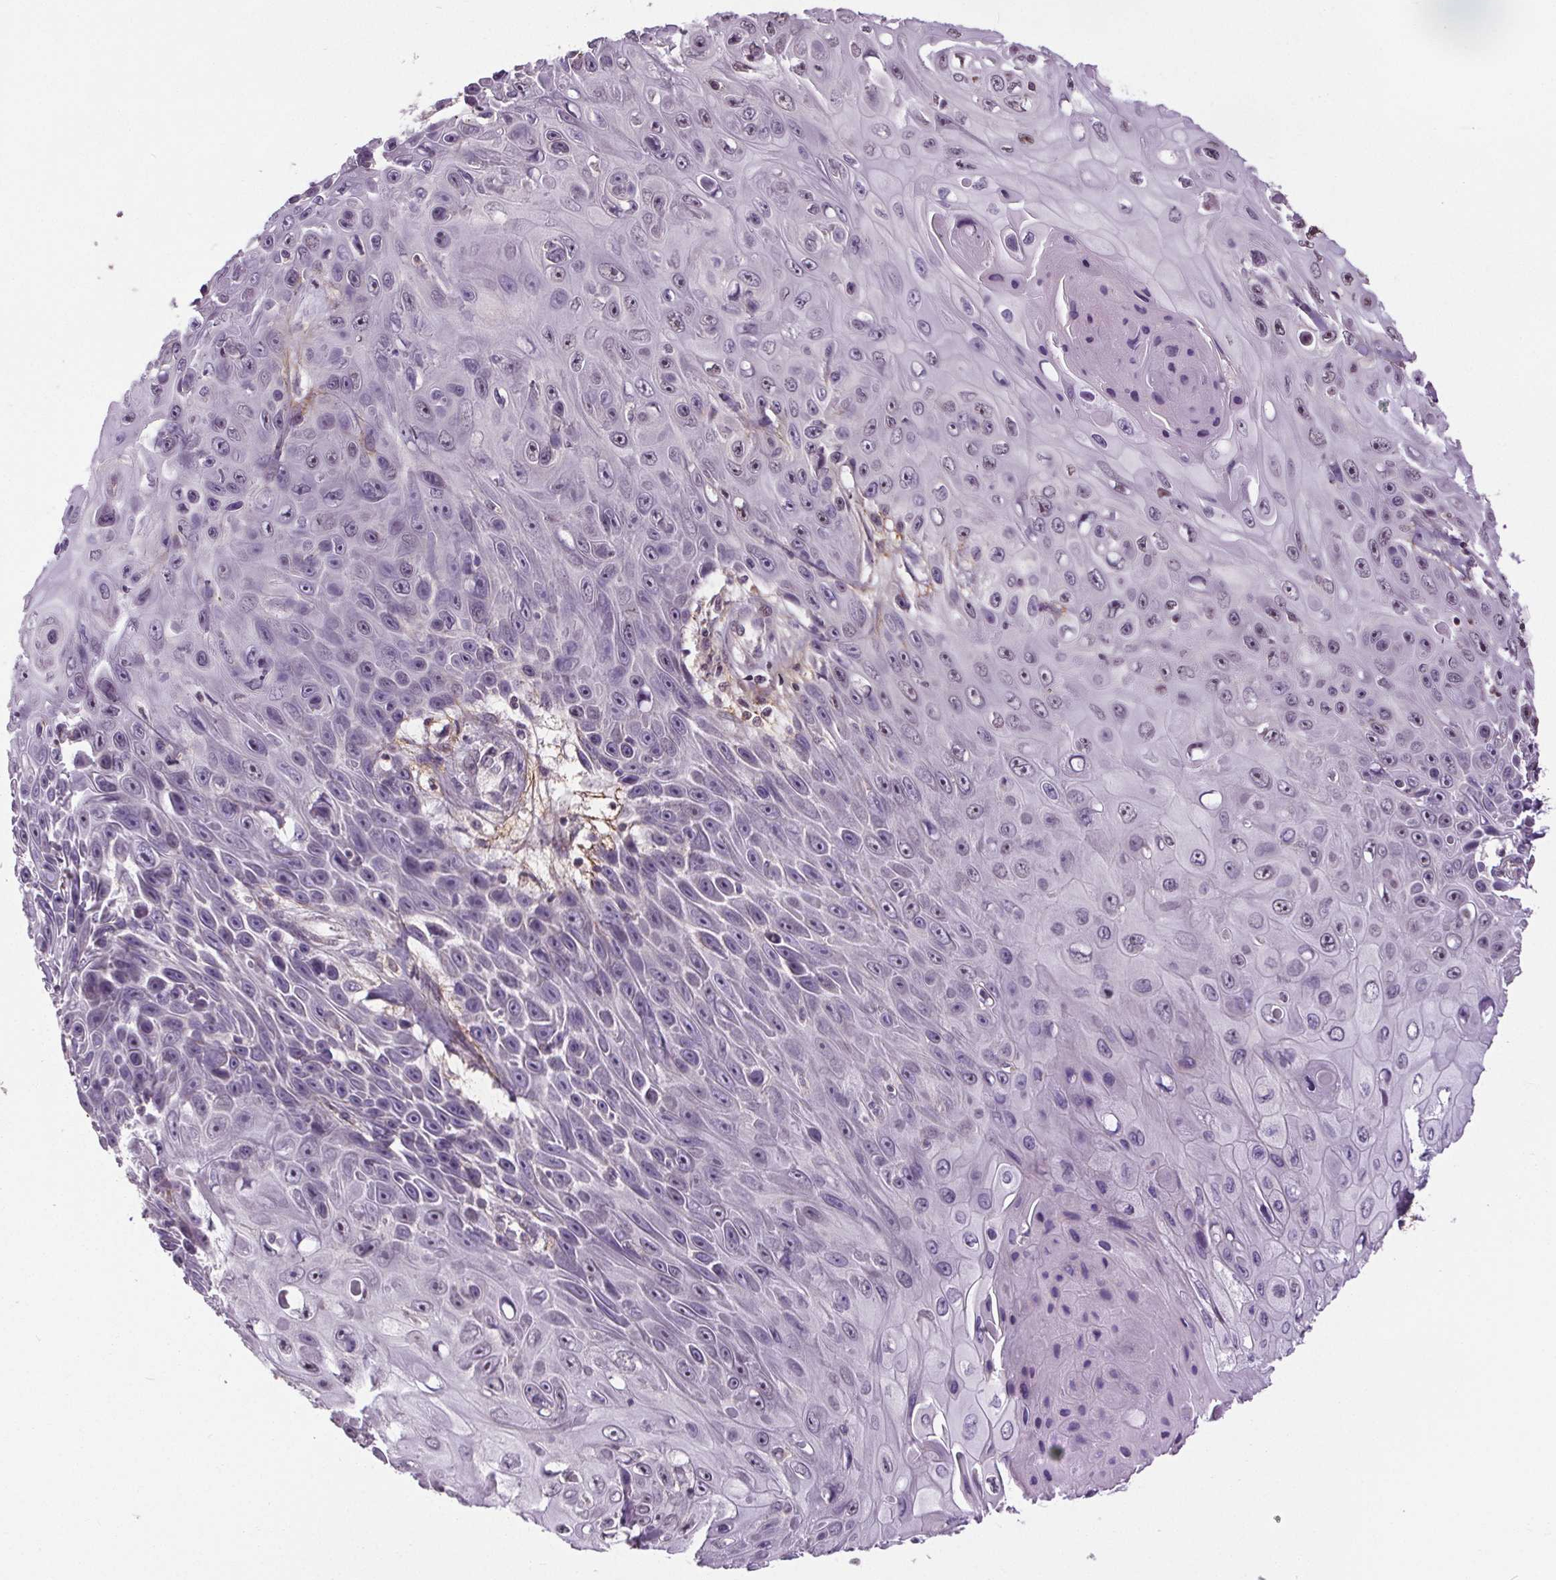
{"staining": {"intensity": "negative", "quantity": "none", "location": "none"}, "tissue": "skin cancer", "cell_type": "Tumor cells", "image_type": "cancer", "snomed": [{"axis": "morphology", "description": "Squamous cell carcinoma, NOS"}, {"axis": "topography", "description": "Skin"}], "caption": "High power microscopy histopathology image of an IHC micrograph of skin cancer, revealing no significant staining in tumor cells. (Immunohistochemistry, brightfield microscopy, high magnification).", "gene": "KIAA0232", "patient": {"sex": "male", "age": 82}}